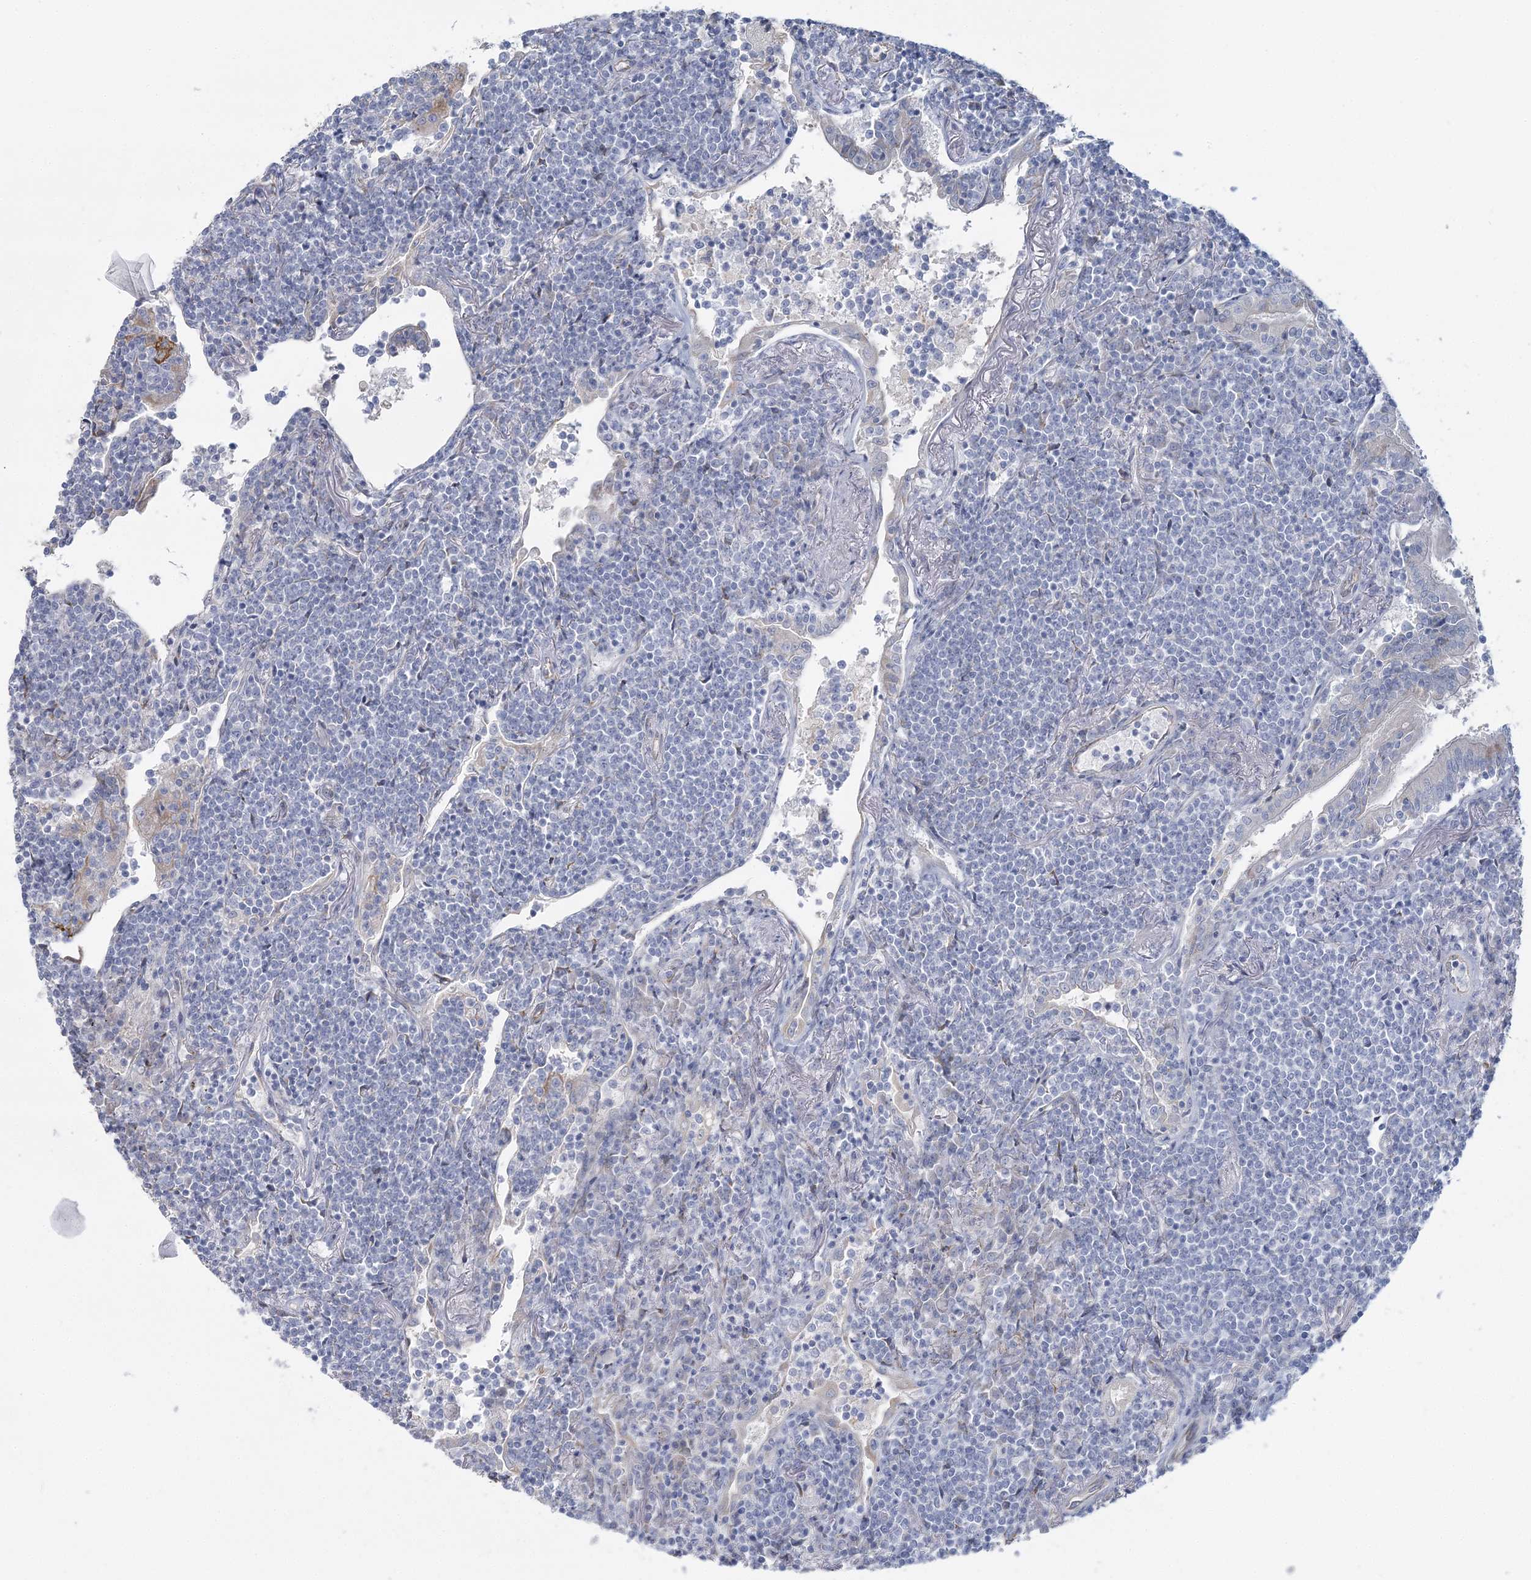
{"staining": {"intensity": "negative", "quantity": "none", "location": "none"}, "tissue": "lymphoma", "cell_type": "Tumor cells", "image_type": "cancer", "snomed": [{"axis": "morphology", "description": "Malignant lymphoma, non-Hodgkin's type, Low grade"}, {"axis": "topography", "description": "Lung"}], "caption": "Immunohistochemical staining of human low-grade malignant lymphoma, non-Hodgkin's type displays no significant positivity in tumor cells.", "gene": "CMBL", "patient": {"sex": "female", "age": 71}}